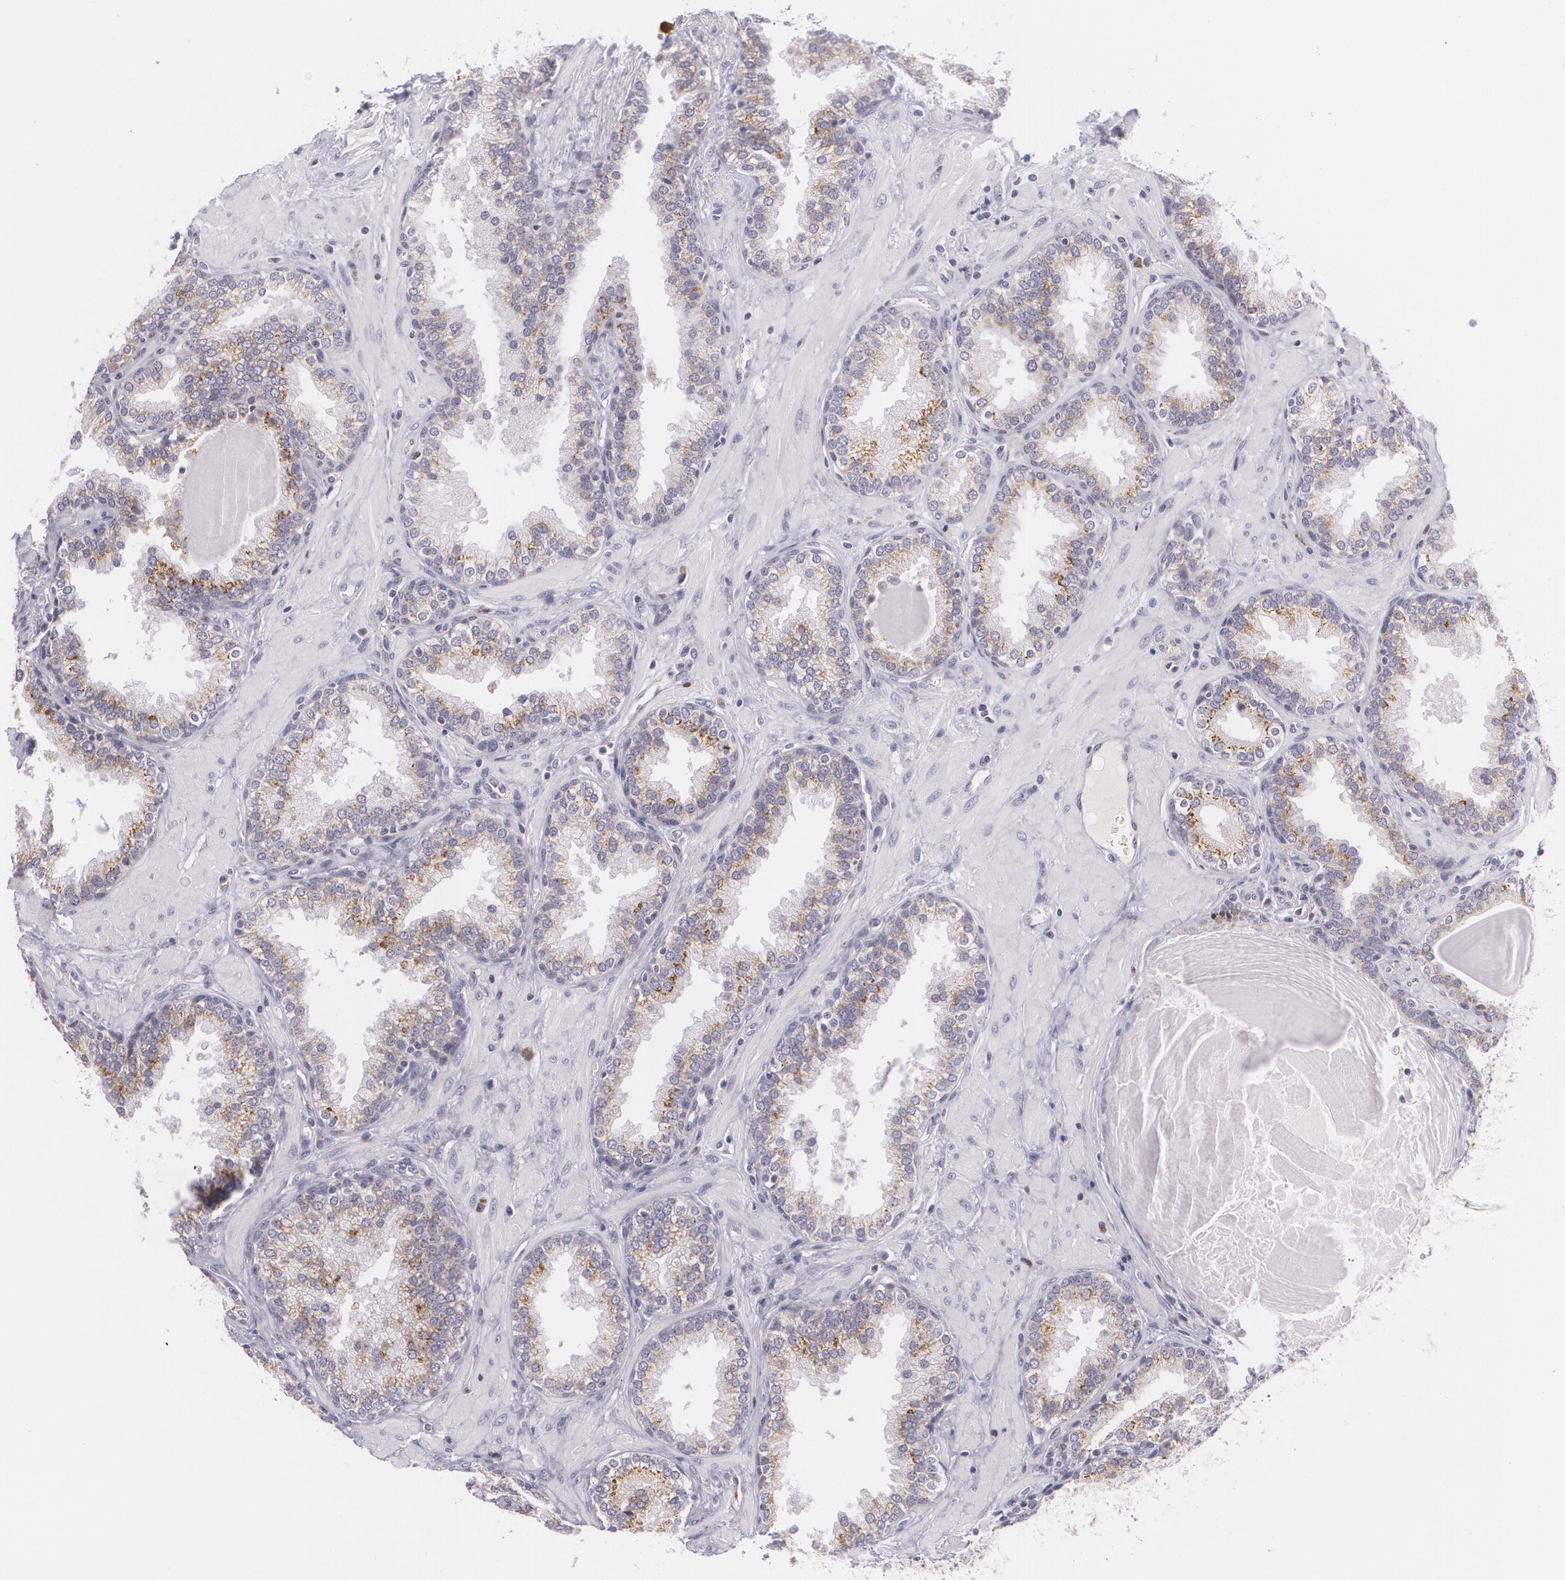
{"staining": {"intensity": "moderate", "quantity": "<25%", "location": "cytoplasmic/membranous"}, "tissue": "prostate", "cell_type": "Glandular cells", "image_type": "normal", "snomed": [{"axis": "morphology", "description": "Normal tissue, NOS"}, {"axis": "topography", "description": "Prostate"}], "caption": "Brown immunohistochemical staining in benign human prostate demonstrates moderate cytoplasmic/membranous positivity in approximately <25% of glandular cells. Nuclei are stained in blue.", "gene": "CILK1", "patient": {"sex": "male", "age": 51}}